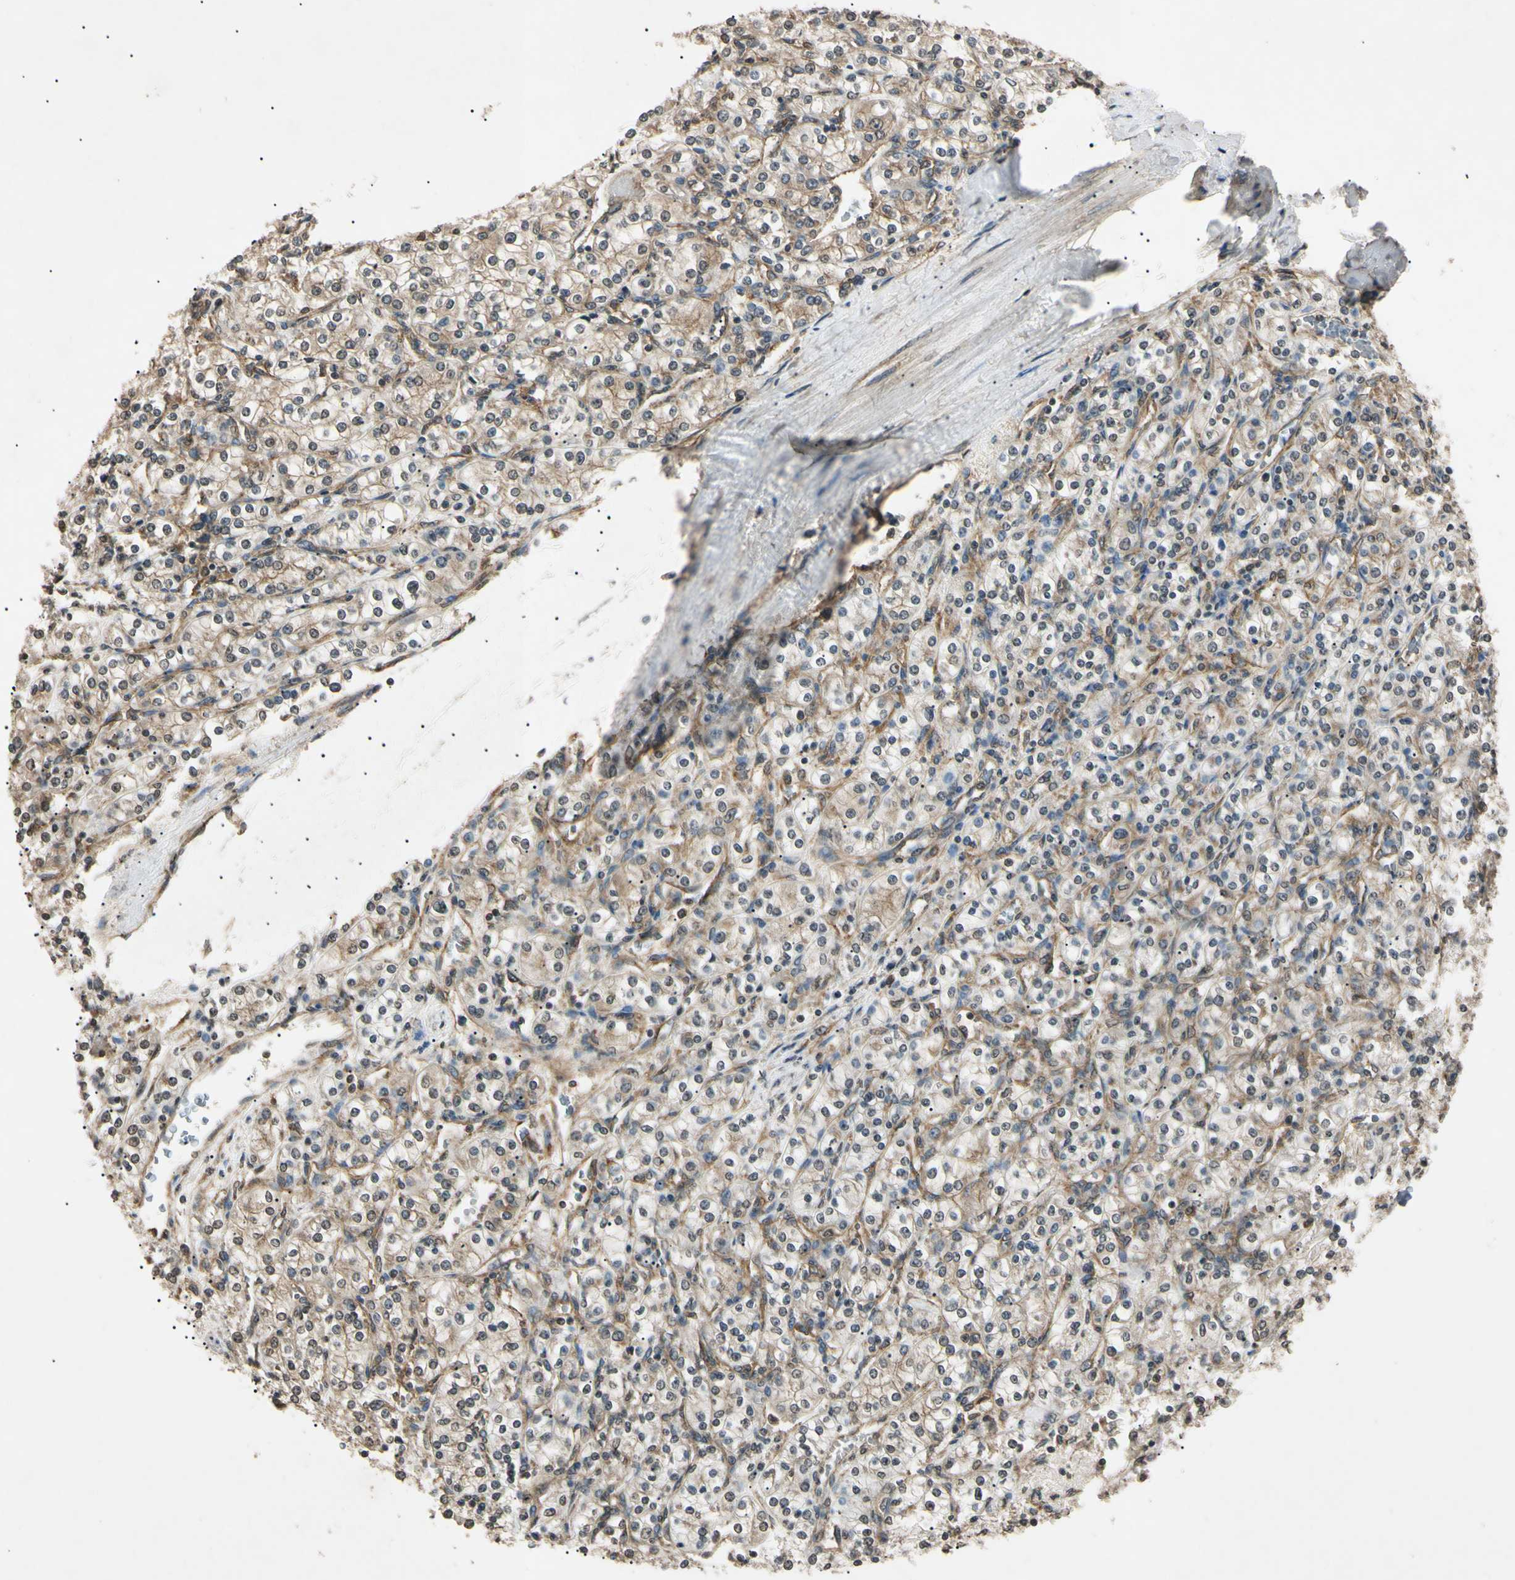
{"staining": {"intensity": "moderate", "quantity": "25%-75%", "location": "cytoplasmic/membranous"}, "tissue": "renal cancer", "cell_type": "Tumor cells", "image_type": "cancer", "snomed": [{"axis": "morphology", "description": "Adenocarcinoma, NOS"}, {"axis": "topography", "description": "Kidney"}], "caption": "Human renal cancer (adenocarcinoma) stained with a brown dye shows moderate cytoplasmic/membranous positive expression in about 25%-75% of tumor cells.", "gene": "EPN1", "patient": {"sex": "male", "age": 77}}